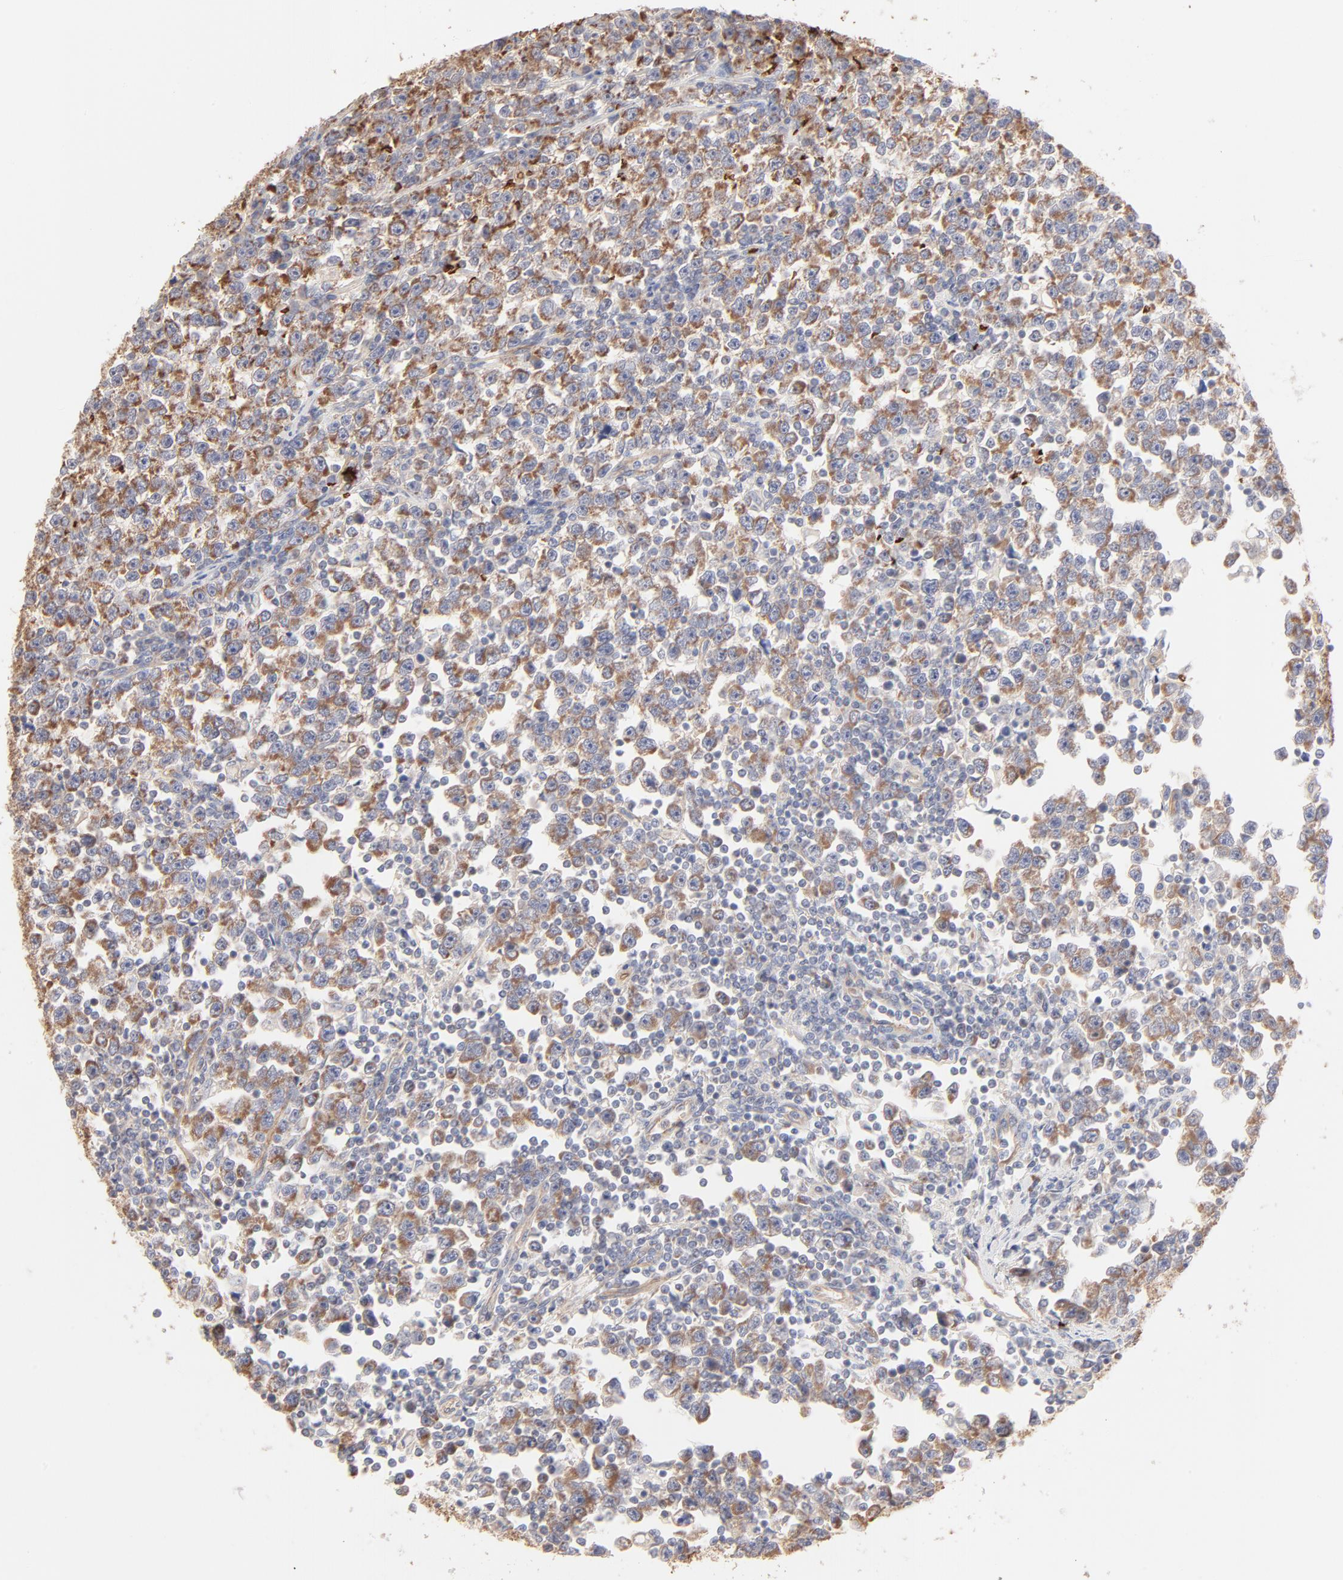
{"staining": {"intensity": "moderate", "quantity": ">75%", "location": "cytoplasmic/membranous"}, "tissue": "testis cancer", "cell_type": "Tumor cells", "image_type": "cancer", "snomed": [{"axis": "morphology", "description": "Seminoma, NOS"}, {"axis": "topography", "description": "Testis"}], "caption": "Testis seminoma was stained to show a protein in brown. There is medium levels of moderate cytoplasmic/membranous expression in about >75% of tumor cells. (Stains: DAB (3,3'-diaminobenzidine) in brown, nuclei in blue, Microscopy: brightfield microscopy at high magnification).", "gene": "SPTB", "patient": {"sex": "male", "age": 43}}